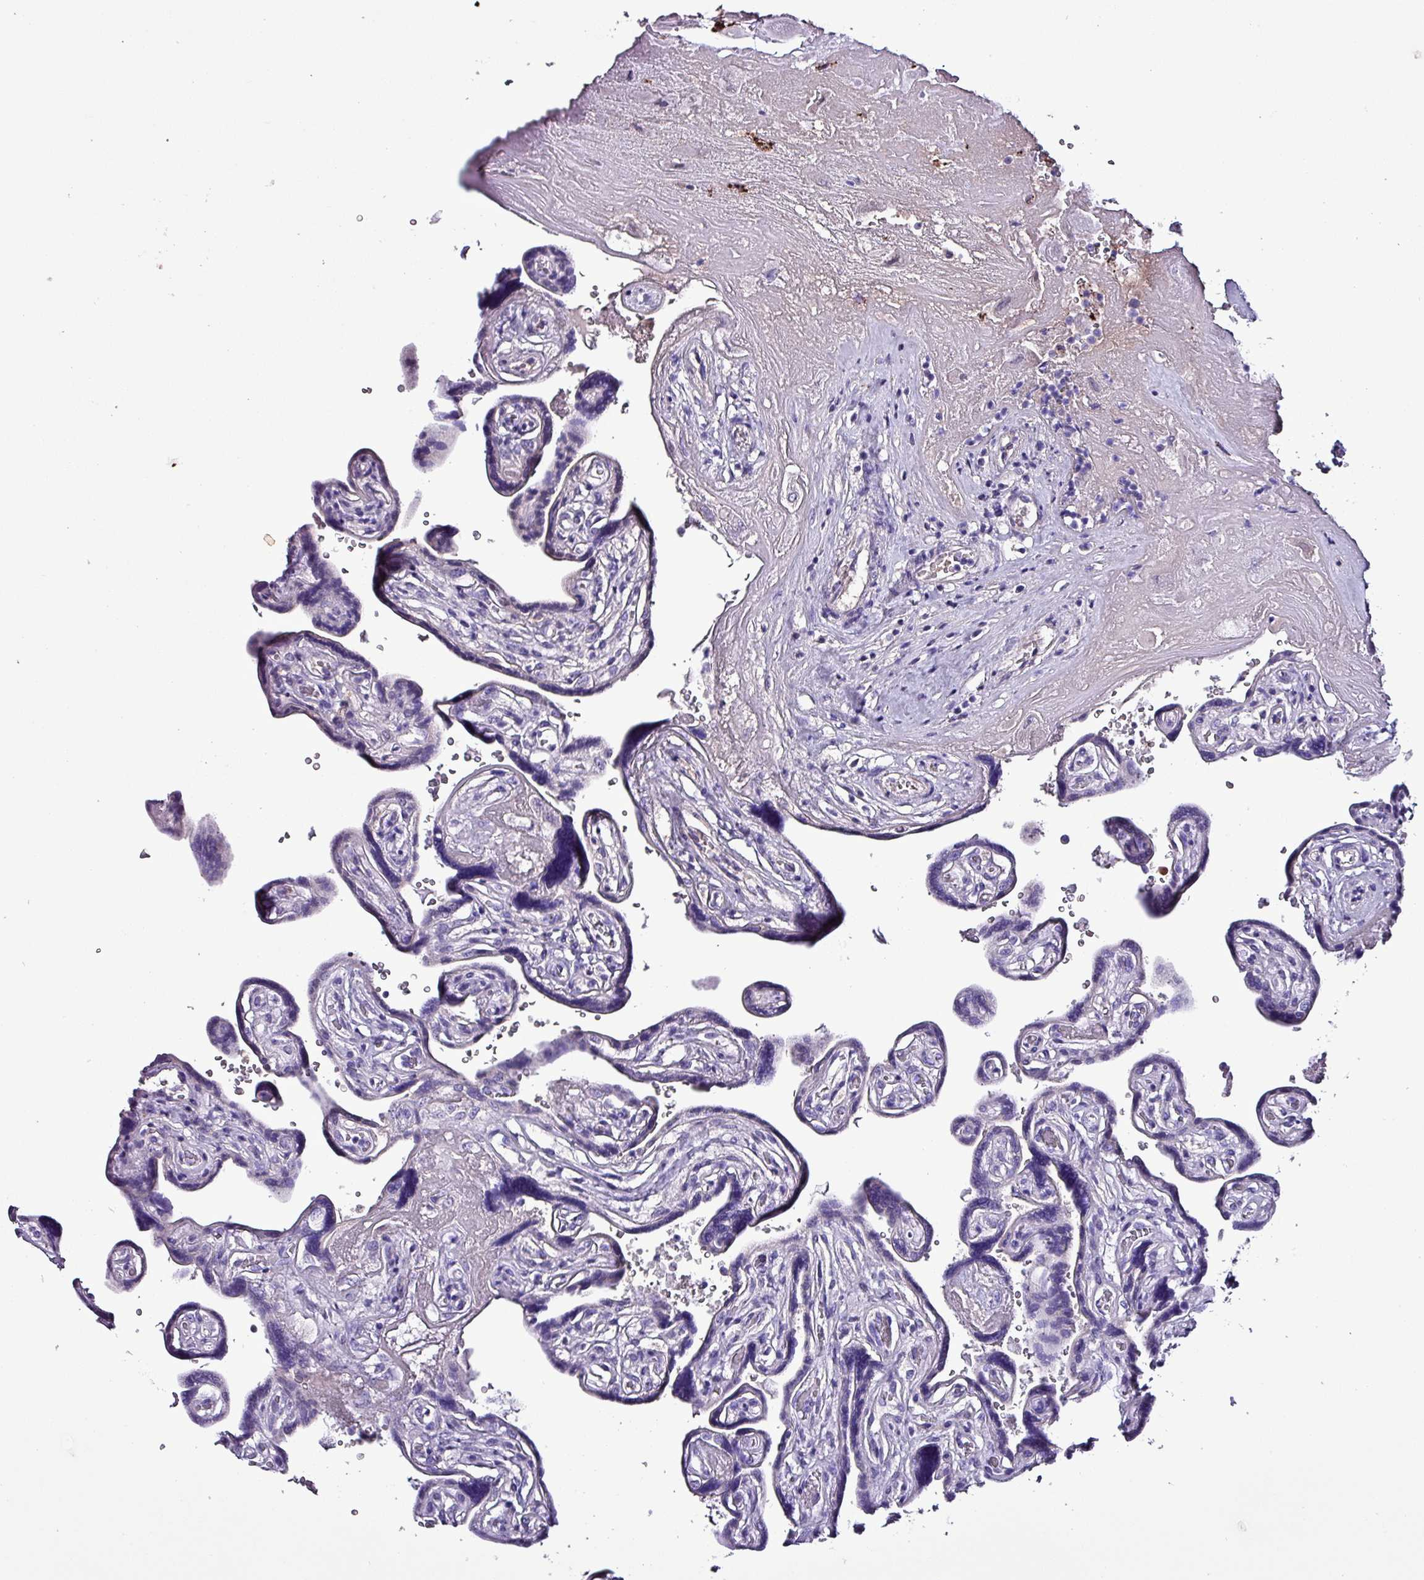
{"staining": {"intensity": "negative", "quantity": "none", "location": "none"}, "tissue": "placenta", "cell_type": "Trophoblastic cells", "image_type": "normal", "snomed": [{"axis": "morphology", "description": "Normal tissue, NOS"}, {"axis": "topography", "description": "Placenta"}], "caption": "Immunohistochemistry micrograph of unremarkable placenta: placenta stained with DAB exhibits no significant protein positivity in trophoblastic cells.", "gene": "HPR", "patient": {"sex": "female", "age": 32}}